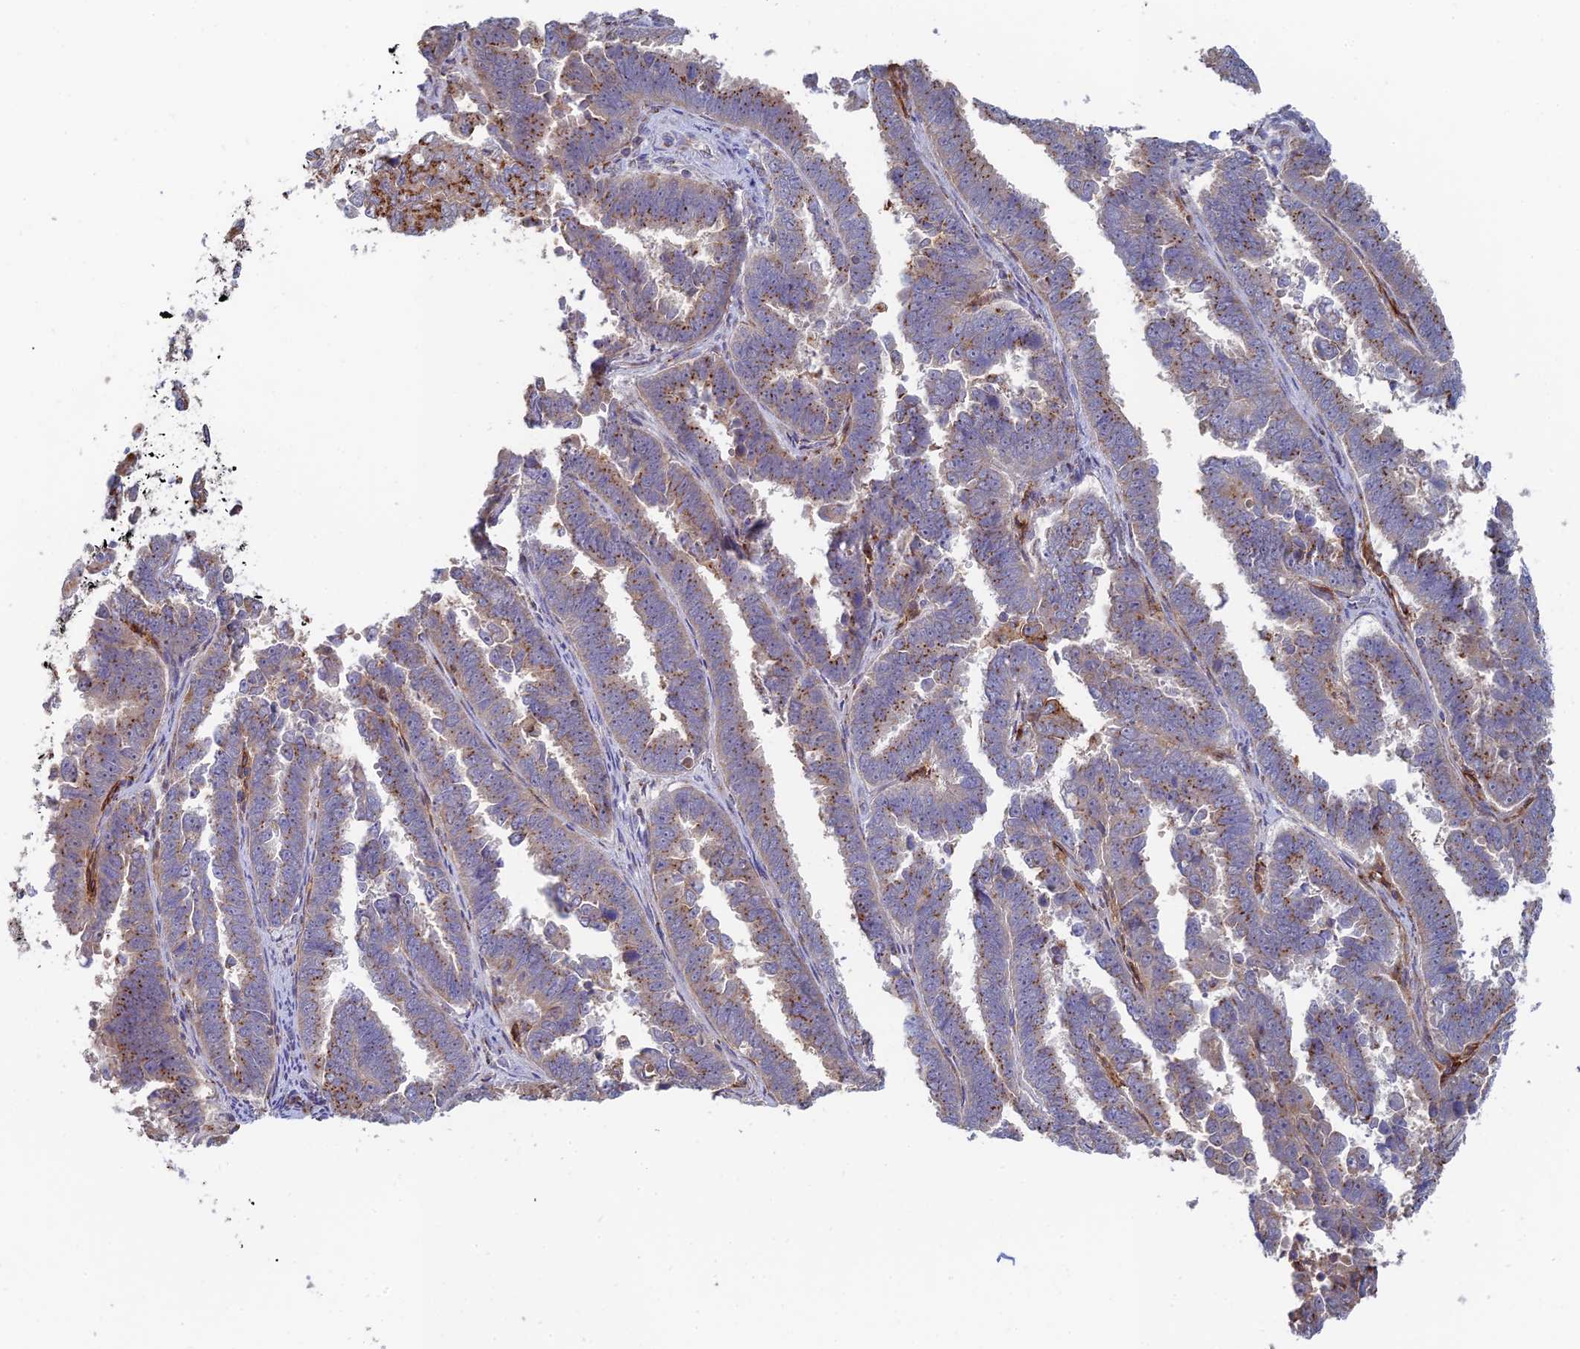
{"staining": {"intensity": "moderate", "quantity": "25%-75%", "location": "cytoplasmic/membranous"}, "tissue": "endometrial cancer", "cell_type": "Tumor cells", "image_type": "cancer", "snomed": [{"axis": "morphology", "description": "Adenocarcinoma, NOS"}, {"axis": "topography", "description": "Endometrium"}], "caption": "Adenocarcinoma (endometrial) stained for a protein (brown) reveals moderate cytoplasmic/membranous positive staining in approximately 25%-75% of tumor cells.", "gene": "HS2ST1", "patient": {"sex": "female", "age": 75}}